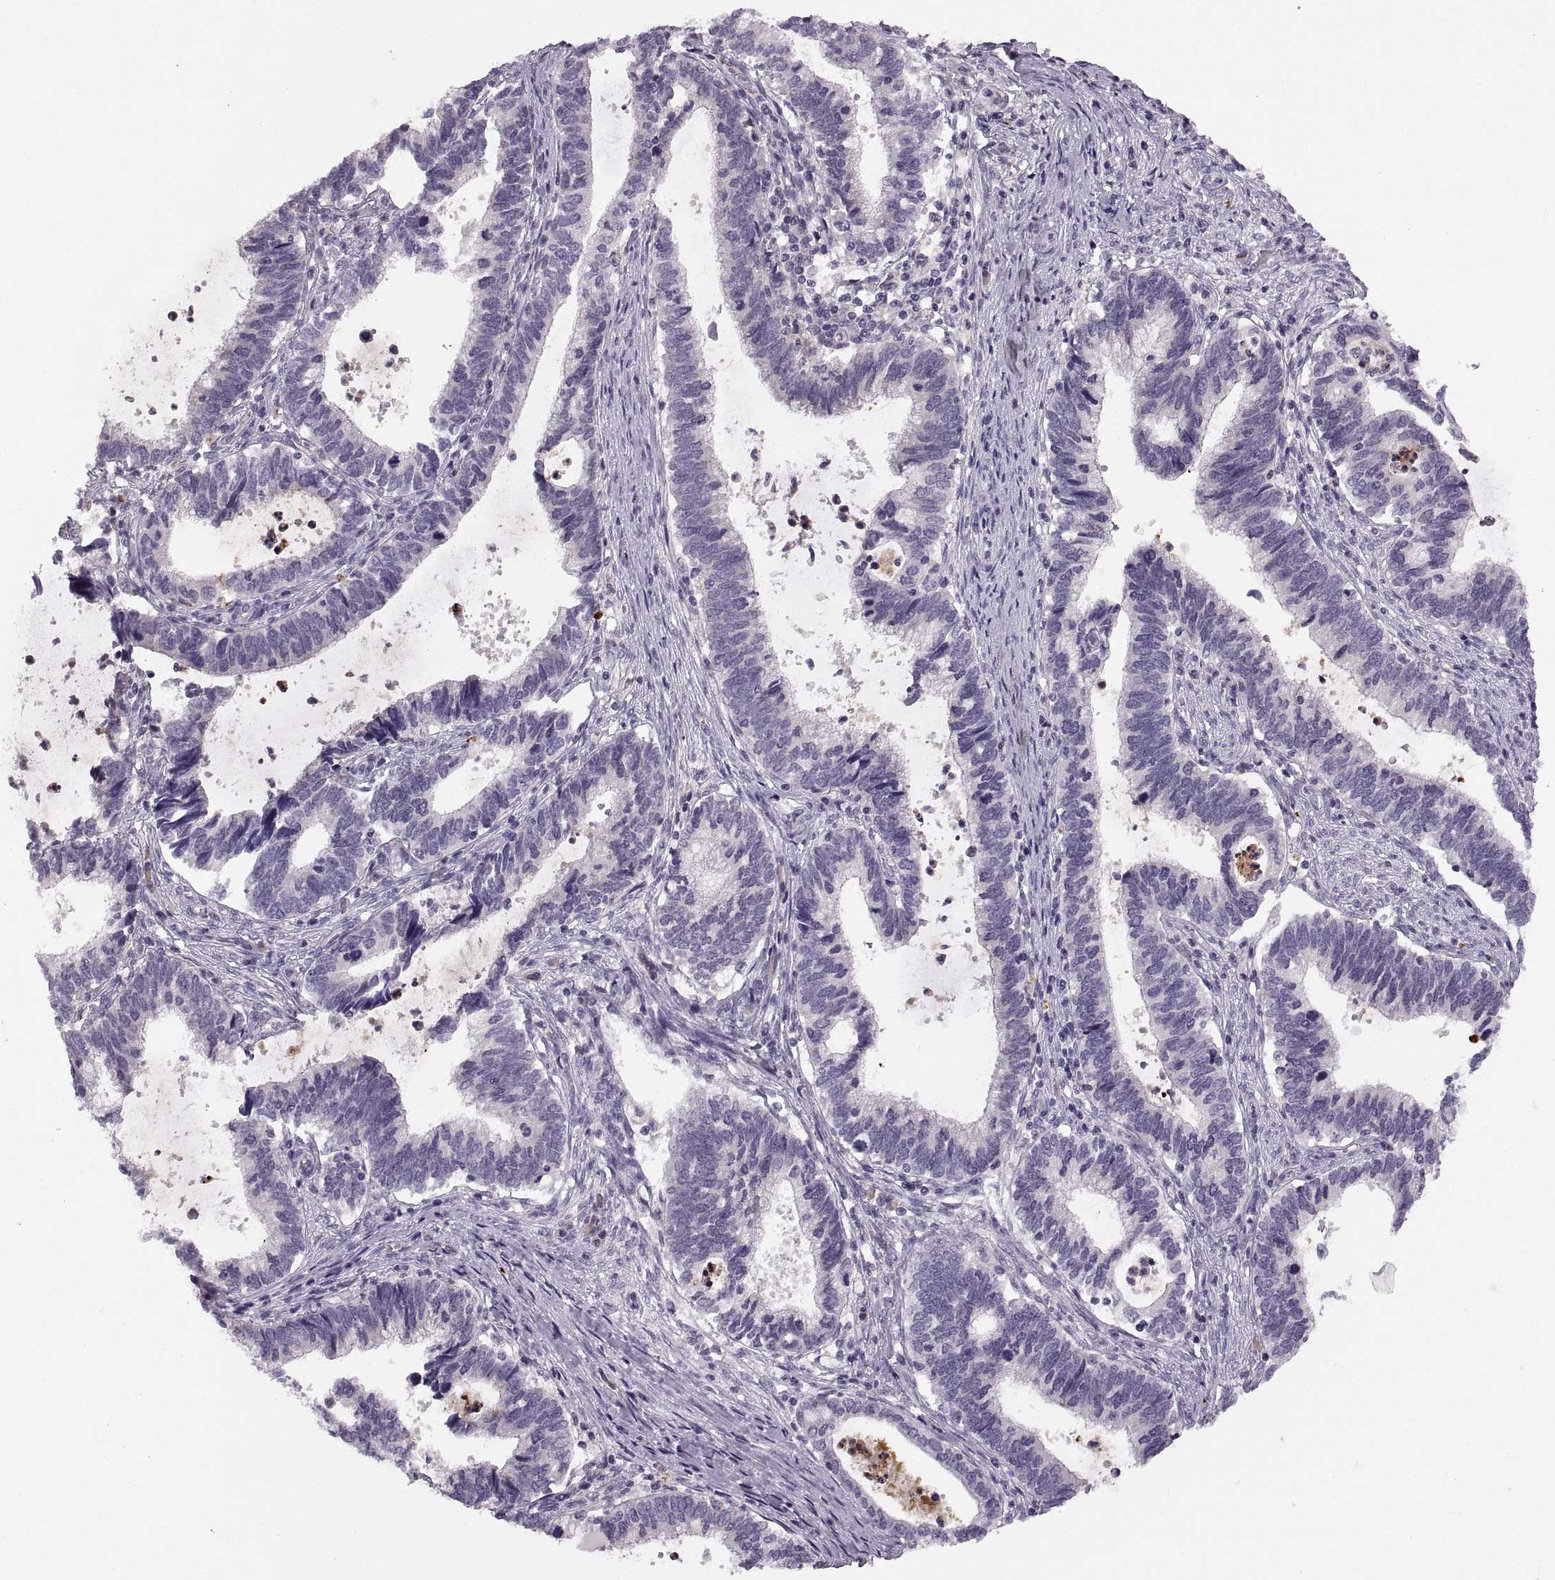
{"staining": {"intensity": "negative", "quantity": "none", "location": "none"}, "tissue": "cervical cancer", "cell_type": "Tumor cells", "image_type": "cancer", "snomed": [{"axis": "morphology", "description": "Adenocarcinoma, NOS"}, {"axis": "topography", "description": "Cervix"}], "caption": "There is no significant staining in tumor cells of cervical adenocarcinoma.", "gene": "ADH6", "patient": {"sex": "female", "age": 42}}